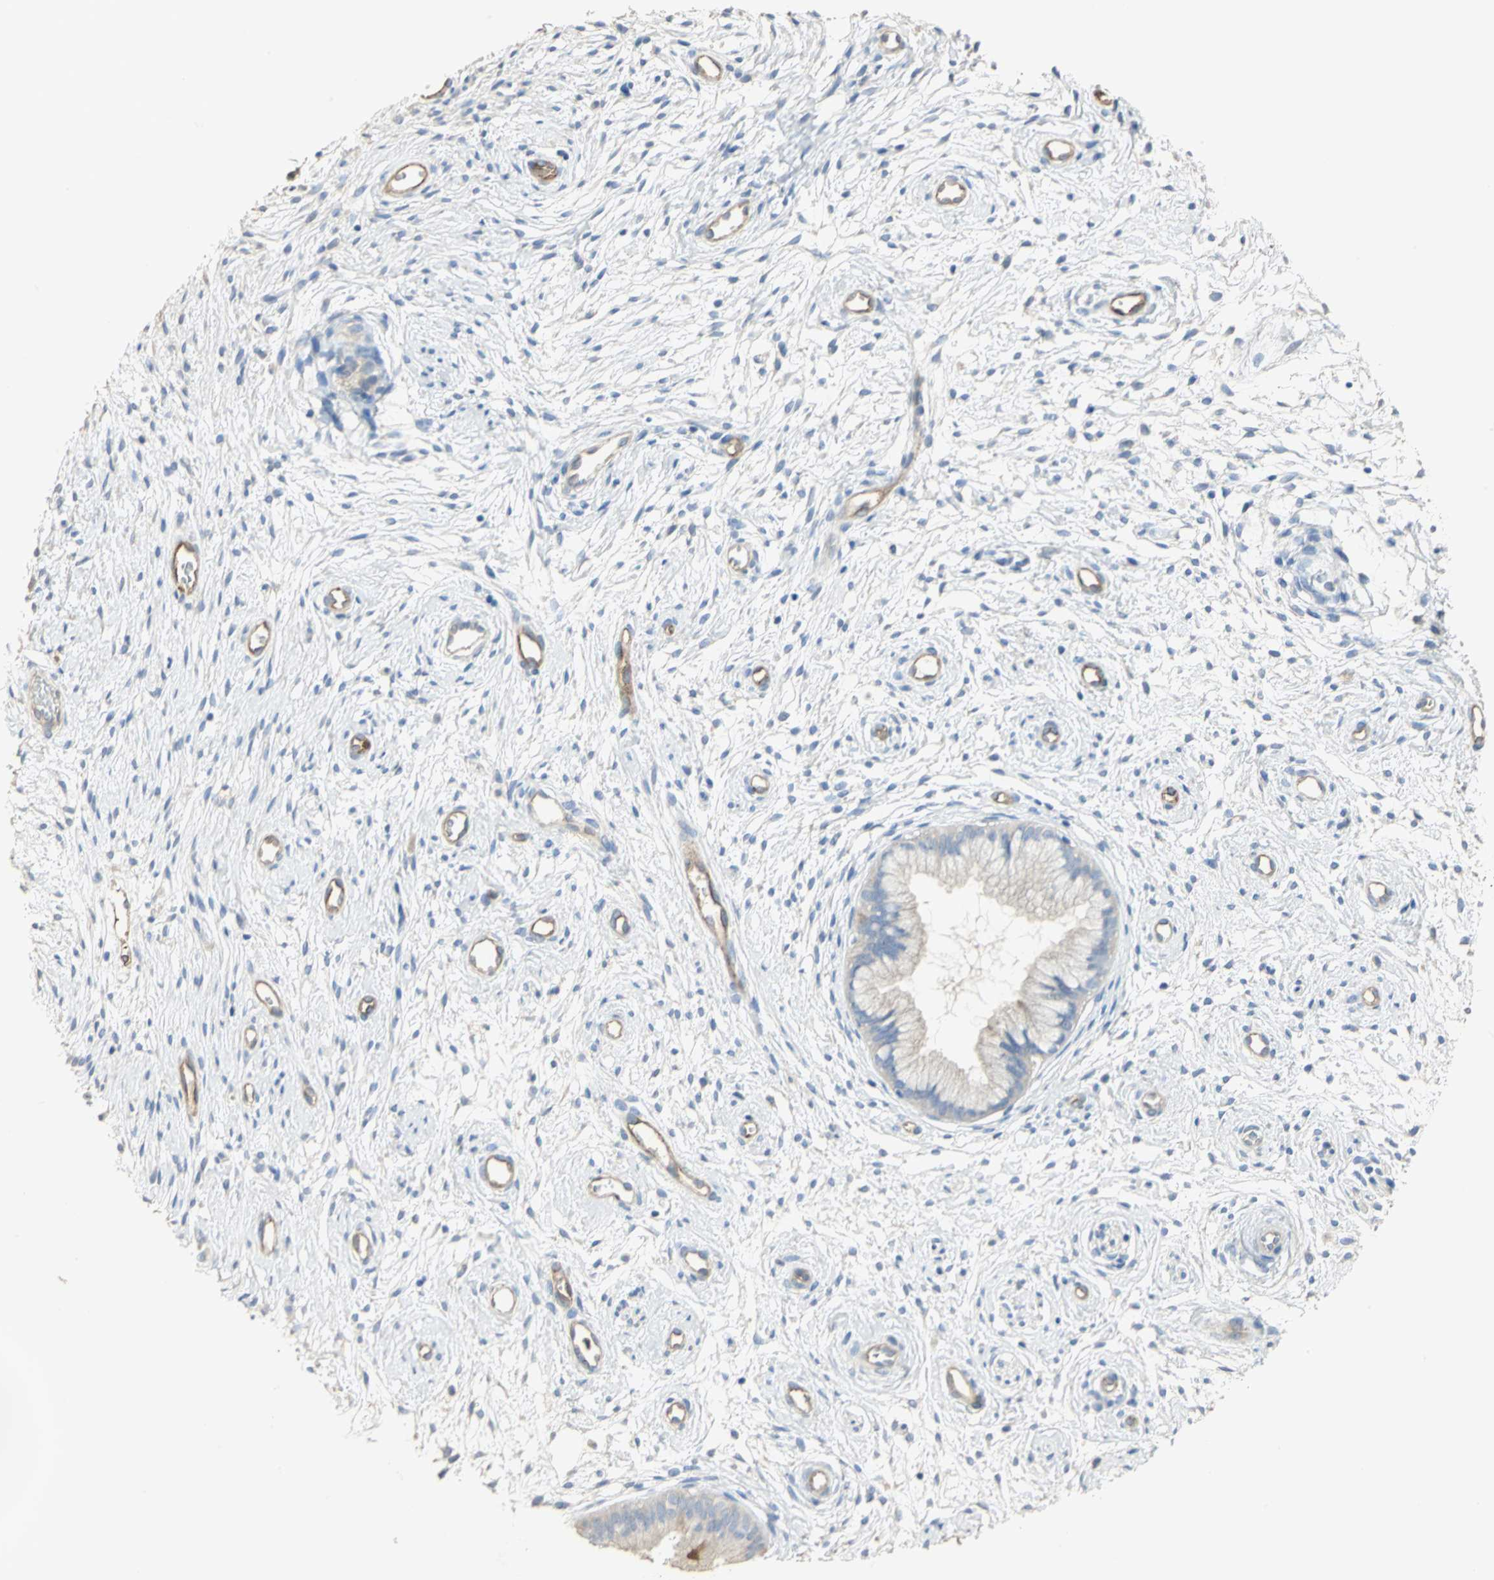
{"staining": {"intensity": "negative", "quantity": "none", "location": "none"}, "tissue": "cervix", "cell_type": "Glandular cells", "image_type": "normal", "snomed": [{"axis": "morphology", "description": "Normal tissue, NOS"}, {"axis": "topography", "description": "Cervix"}], "caption": "IHC of normal cervix exhibits no expression in glandular cells. The staining is performed using DAB (3,3'-diaminobenzidine) brown chromogen with nuclei counter-stained in using hematoxylin.", "gene": "DLGAP5", "patient": {"sex": "female", "age": 39}}